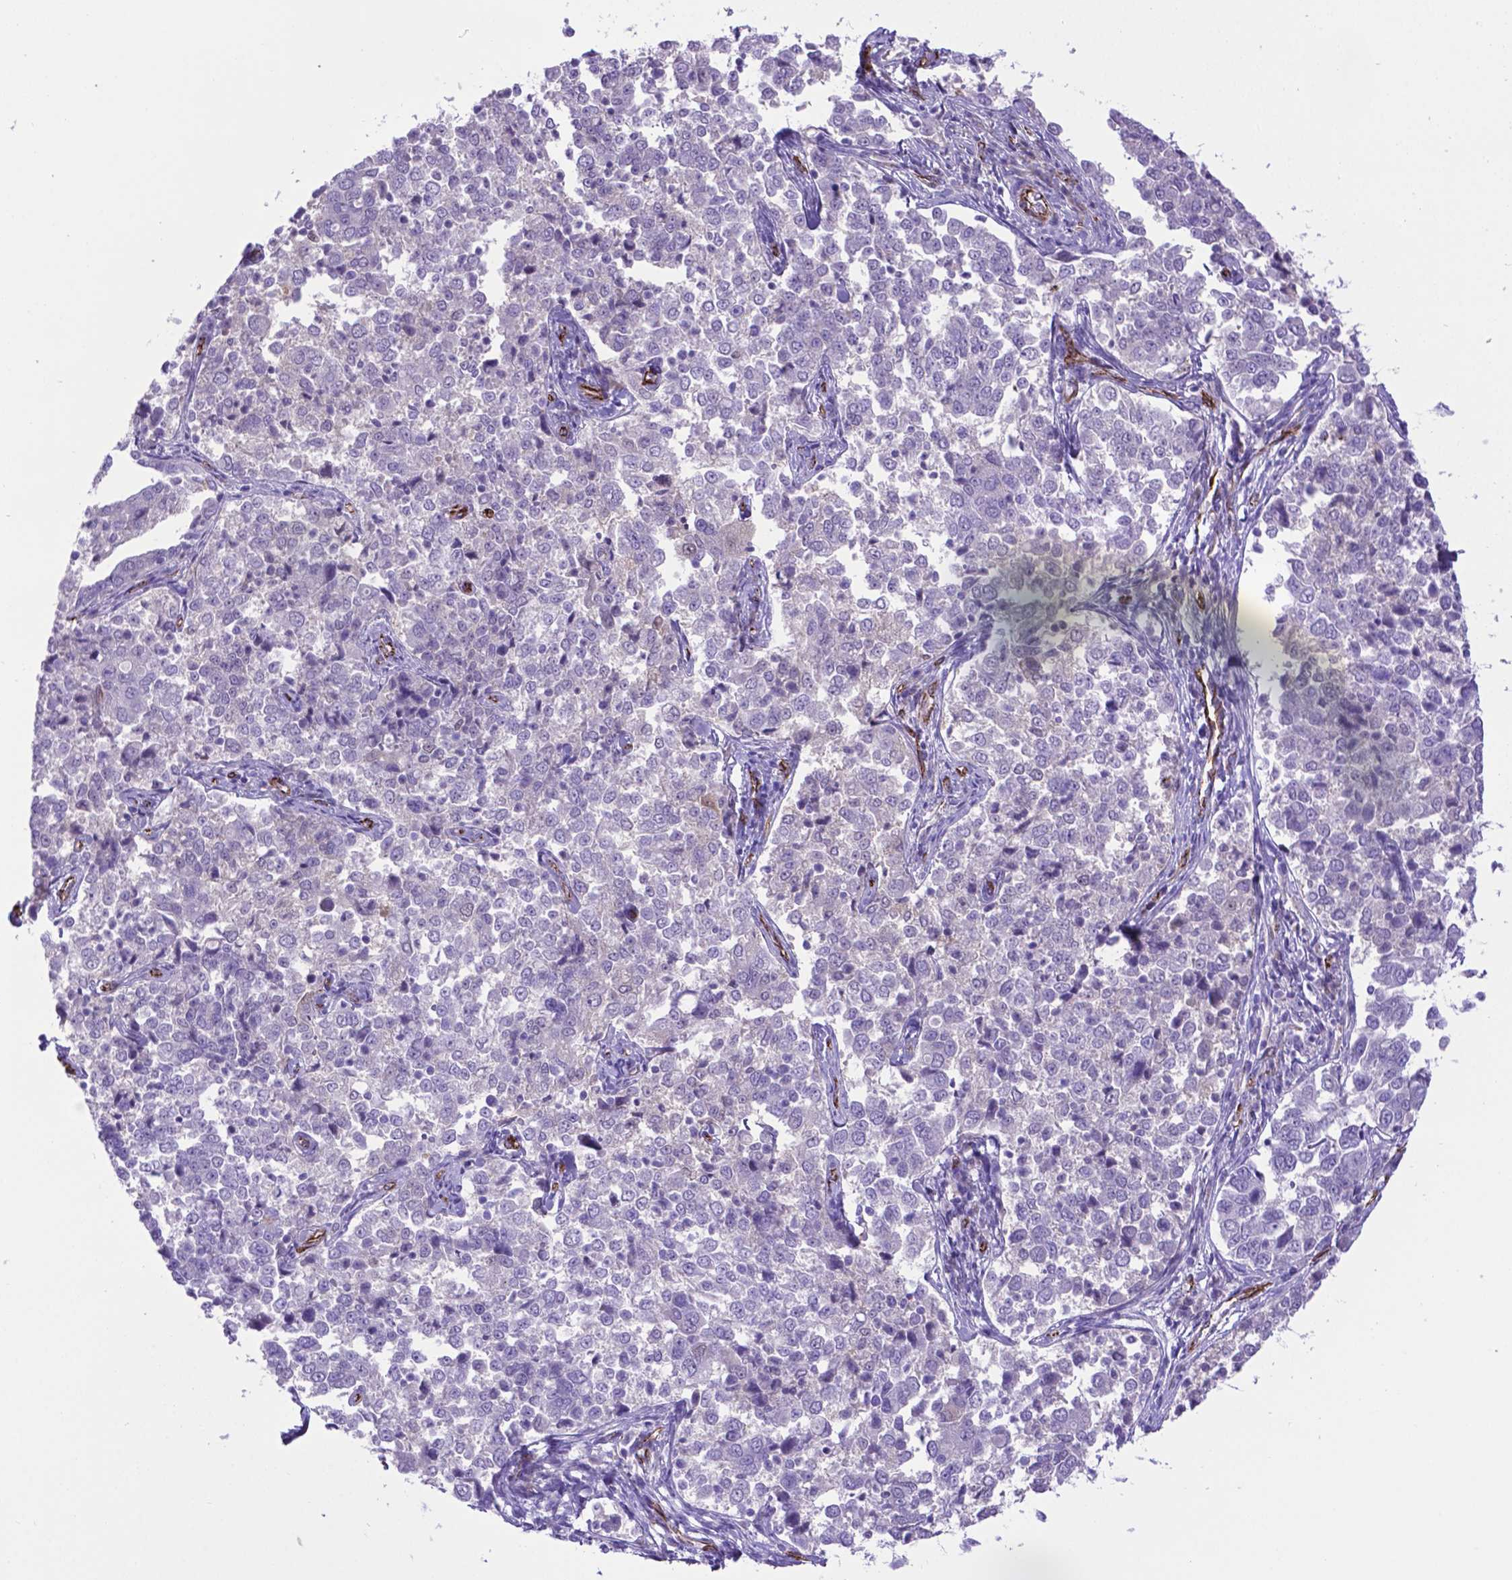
{"staining": {"intensity": "negative", "quantity": "none", "location": "none"}, "tissue": "endometrial cancer", "cell_type": "Tumor cells", "image_type": "cancer", "snomed": [{"axis": "morphology", "description": "Adenocarcinoma, NOS"}, {"axis": "topography", "description": "Endometrium"}], "caption": "Tumor cells are negative for brown protein staining in endometrial adenocarcinoma.", "gene": "LZTR1", "patient": {"sex": "female", "age": 43}}